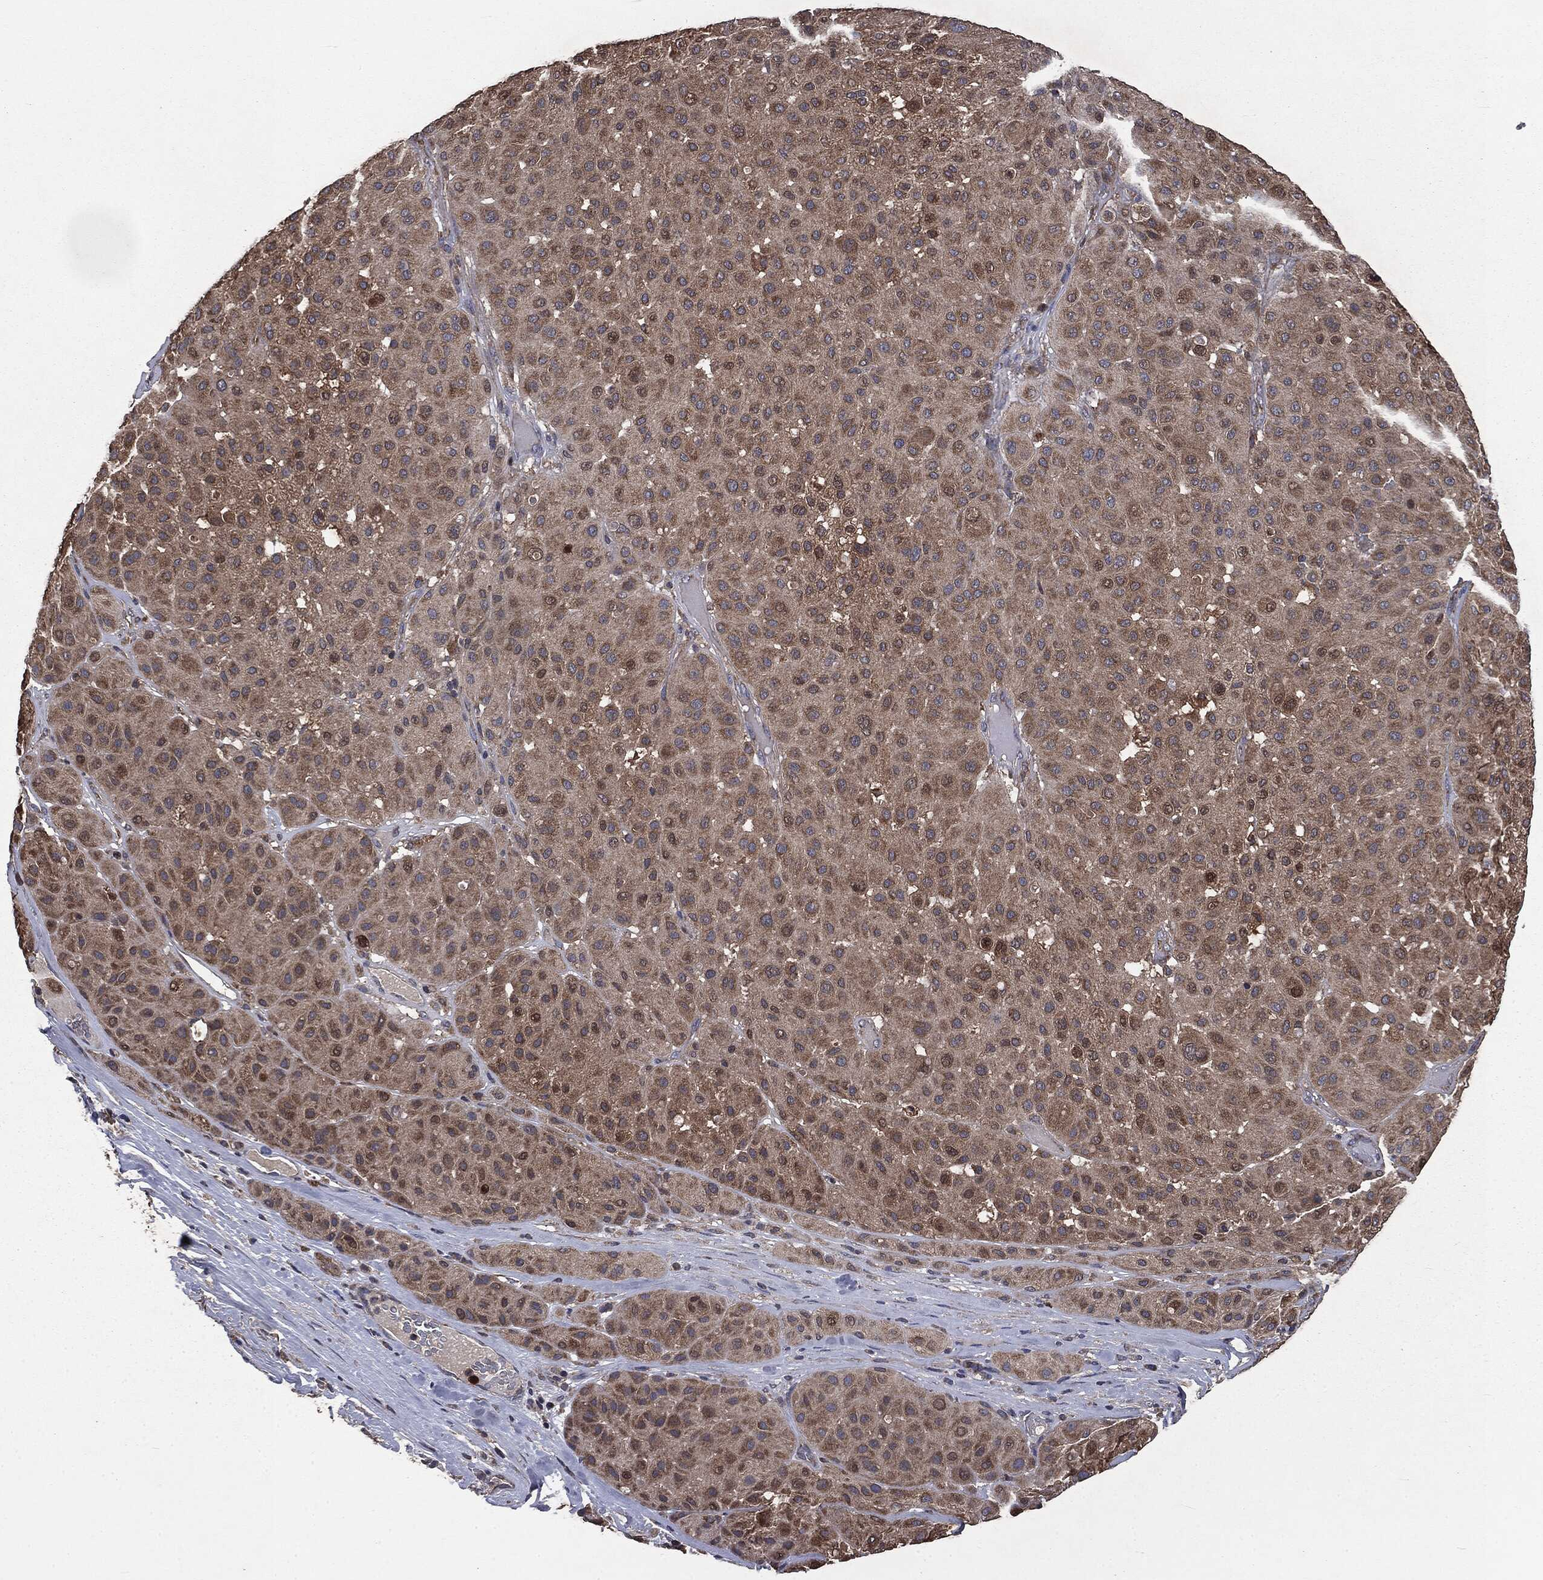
{"staining": {"intensity": "moderate", "quantity": ">75%", "location": "cytoplasmic/membranous"}, "tissue": "melanoma", "cell_type": "Tumor cells", "image_type": "cancer", "snomed": [{"axis": "morphology", "description": "Malignant melanoma, Metastatic site"}, {"axis": "topography", "description": "Smooth muscle"}], "caption": "Tumor cells reveal medium levels of moderate cytoplasmic/membranous expression in approximately >75% of cells in melanoma. (Brightfield microscopy of DAB IHC at high magnification).", "gene": "MAPK6", "patient": {"sex": "male", "age": 41}}